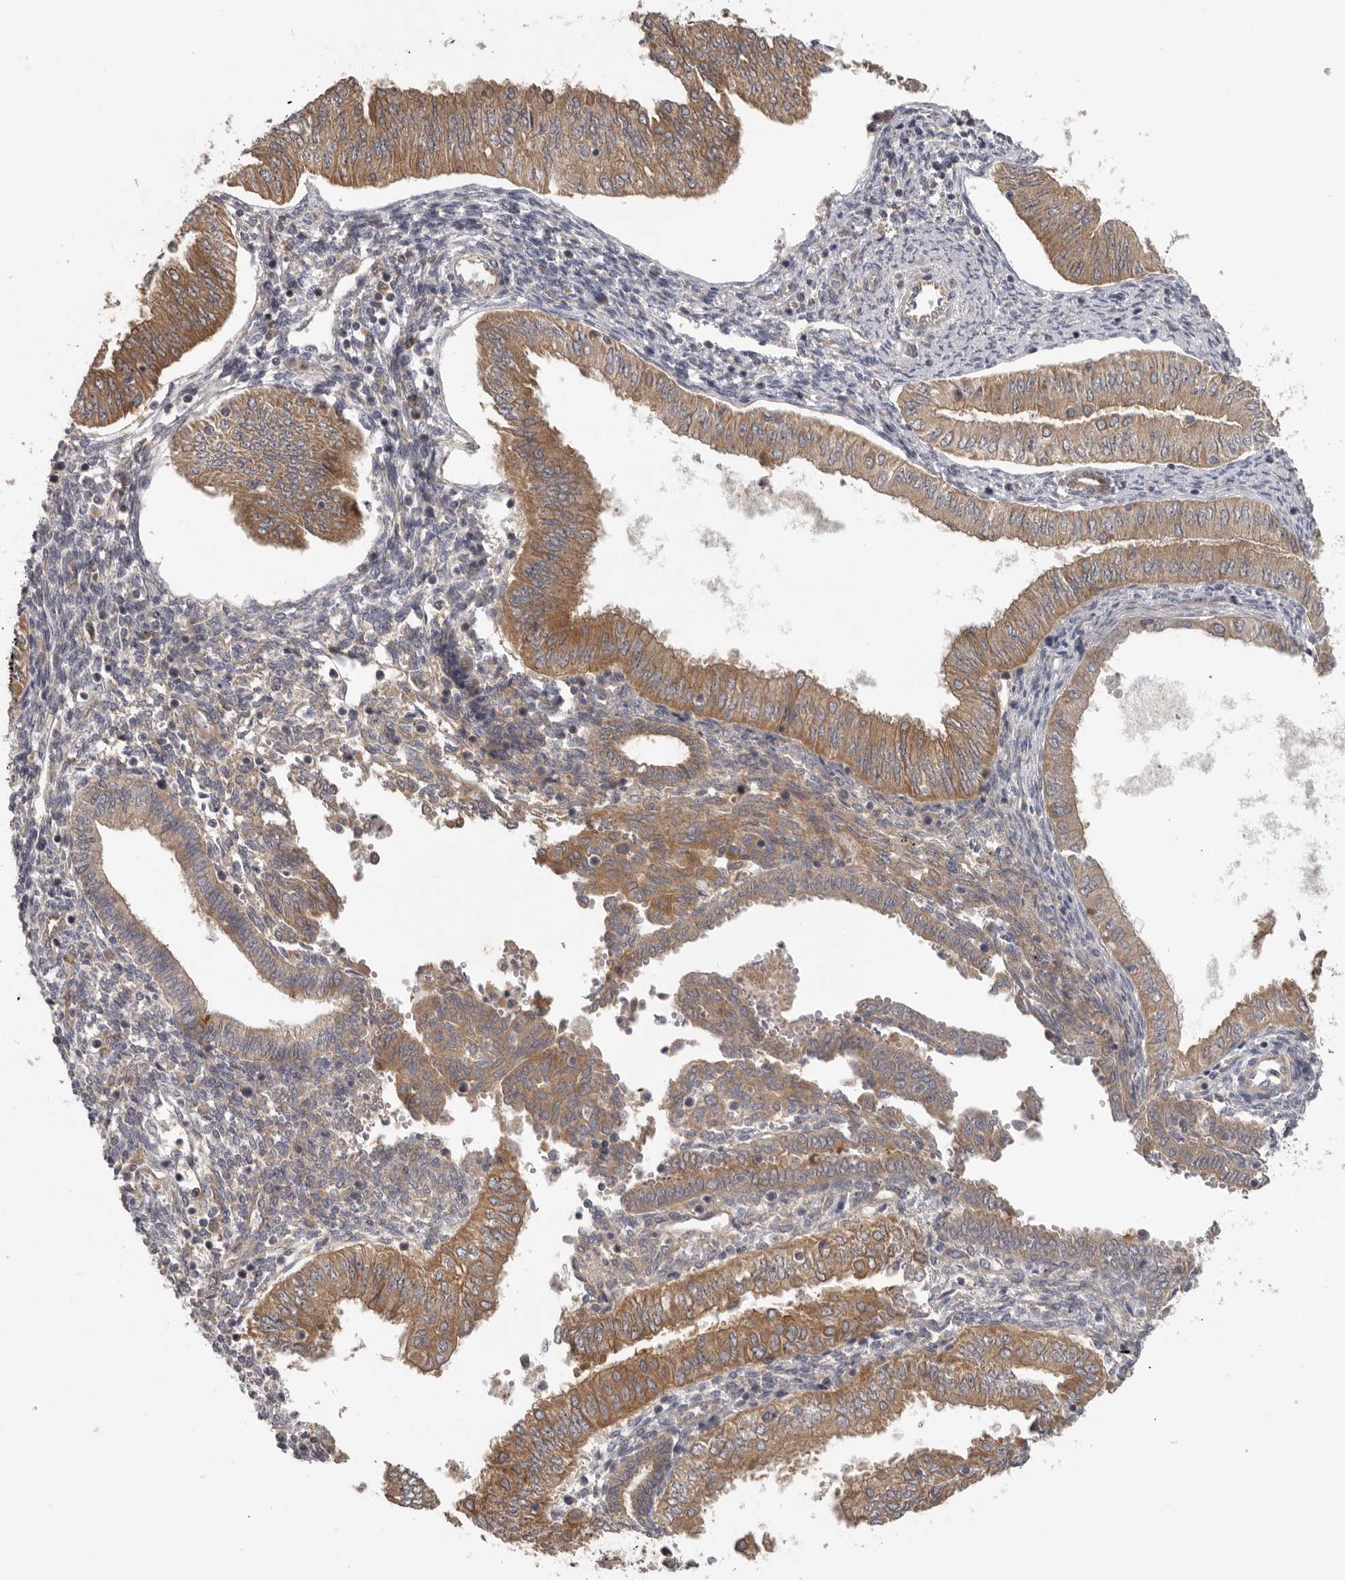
{"staining": {"intensity": "moderate", "quantity": ">75%", "location": "cytoplasmic/membranous"}, "tissue": "endometrial cancer", "cell_type": "Tumor cells", "image_type": "cancer", "snomed": [{"axis": "morphology", "description": "Normal tissue, NOS"}, {"axis": "morphology", "description": "Adenocarcinoma, NOS"}, {"axis": "topography", "description": "Endometrium"}], "caption": "An immunohistochemistry (IHC) micrograph of tumor tissue is shown. Protein staining in brown shows moderate cytoplasmic/membranous positivity in endometrial adenocarcinoma within tumor cells.", "gene": "HINT3", "patient": {"sex": "female", "age": 53}}